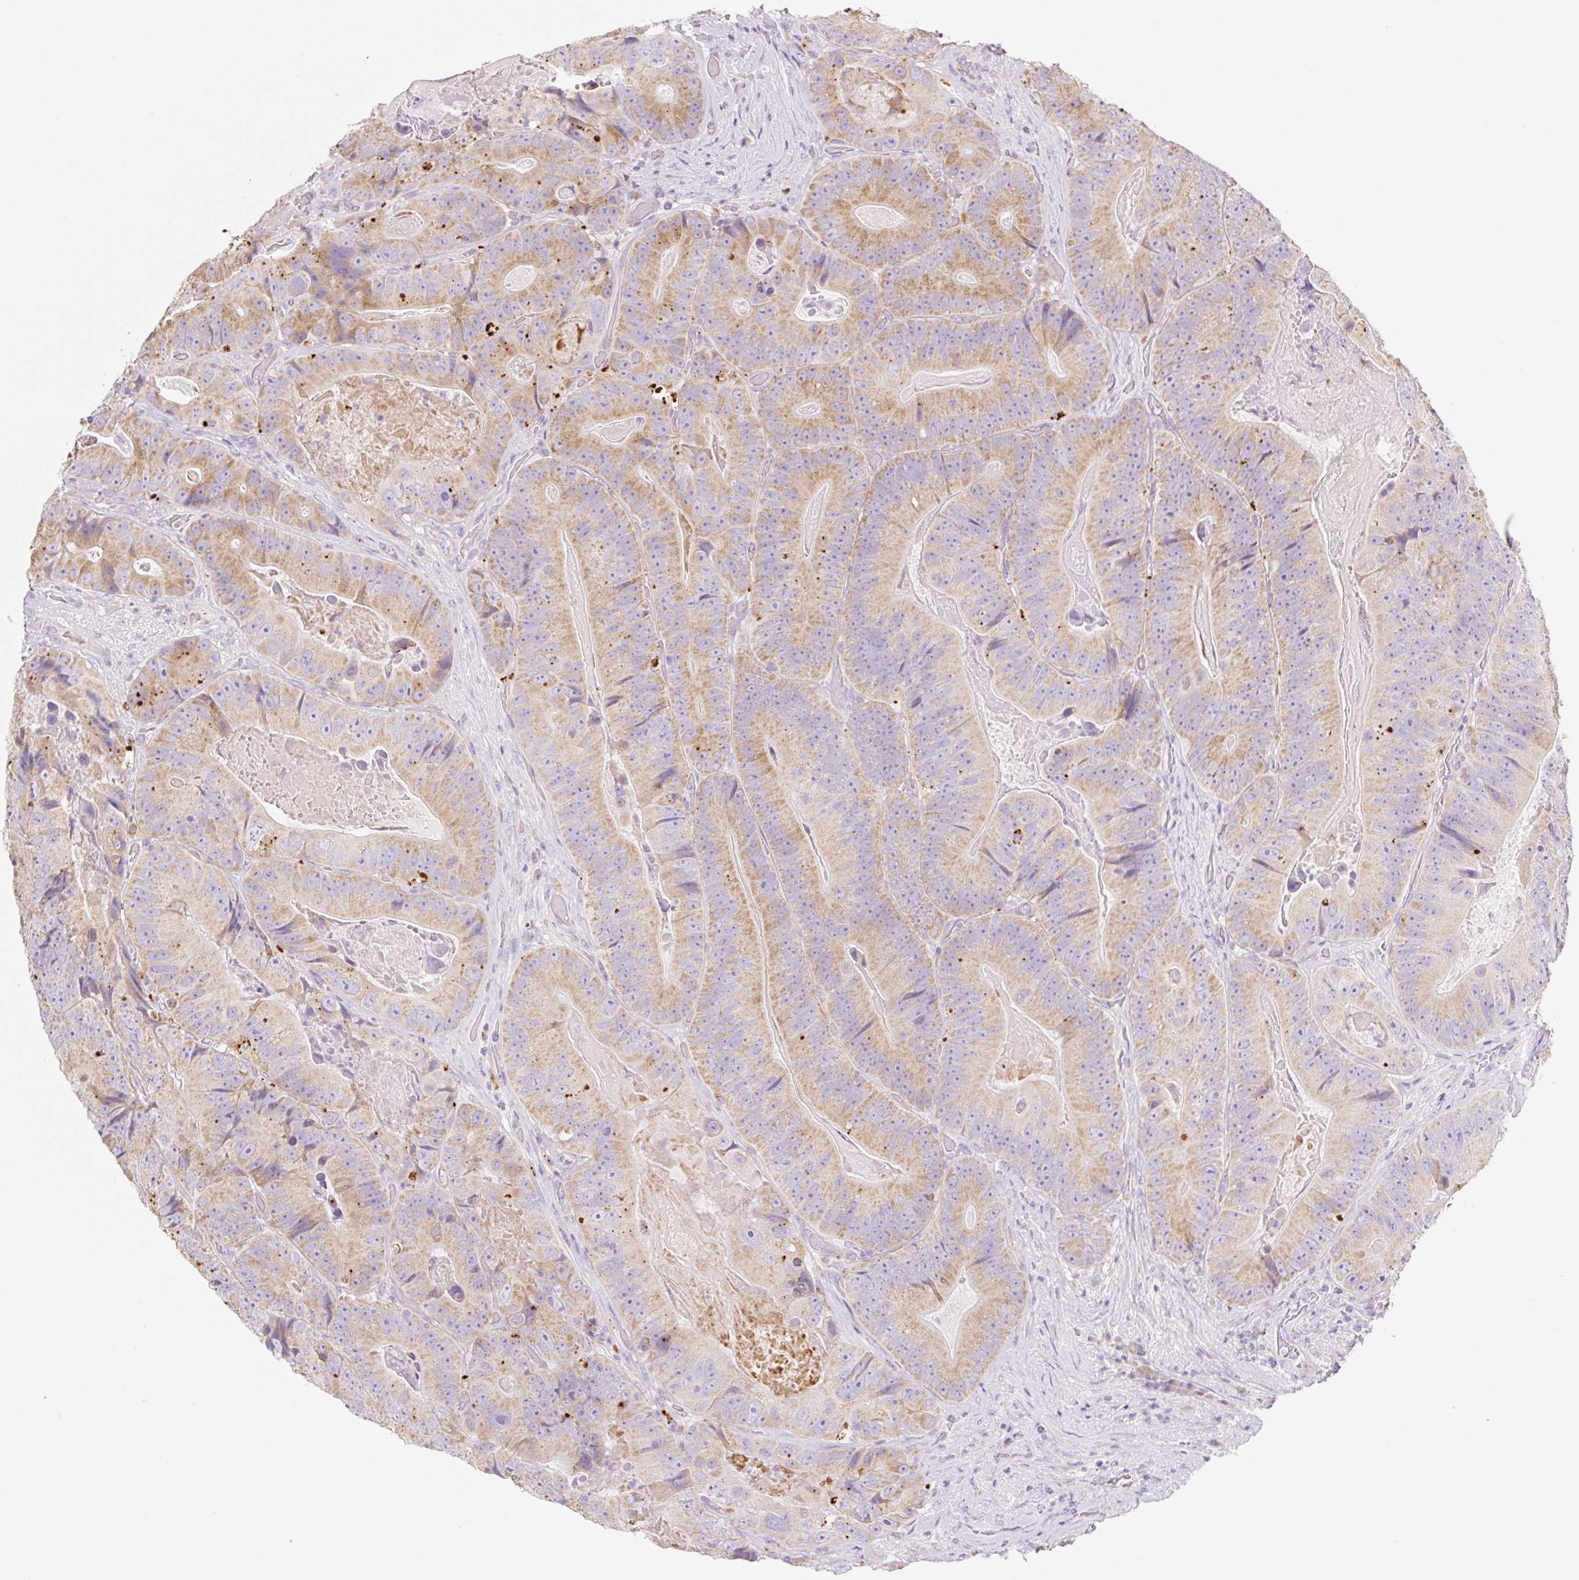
{"staining": {"intensity": "moderate", "quantity": ">75%", "location": "cytoplasmic/membranous"}, "tissue": "colorectal cancer", "cell_type": "Tumor cells", "image_type": "cancer", "snomed": [{"axis": "morphology", "description": "Adenocarcinoma, NOS"}, {"axis": "topography", "description": "Colon"}], "caption": "The immunohistochemical stain shows moderate cytoplasmic/membranous positivity in tumor cells of colorectal adenocarcinoma tissue. Using DAB (brown) and hematoxylin (blue) stains, captured at high magnification using brightfield microscopy.", "gene": "CLEC3A", "patient": {"sex": "female", "age": 86}}